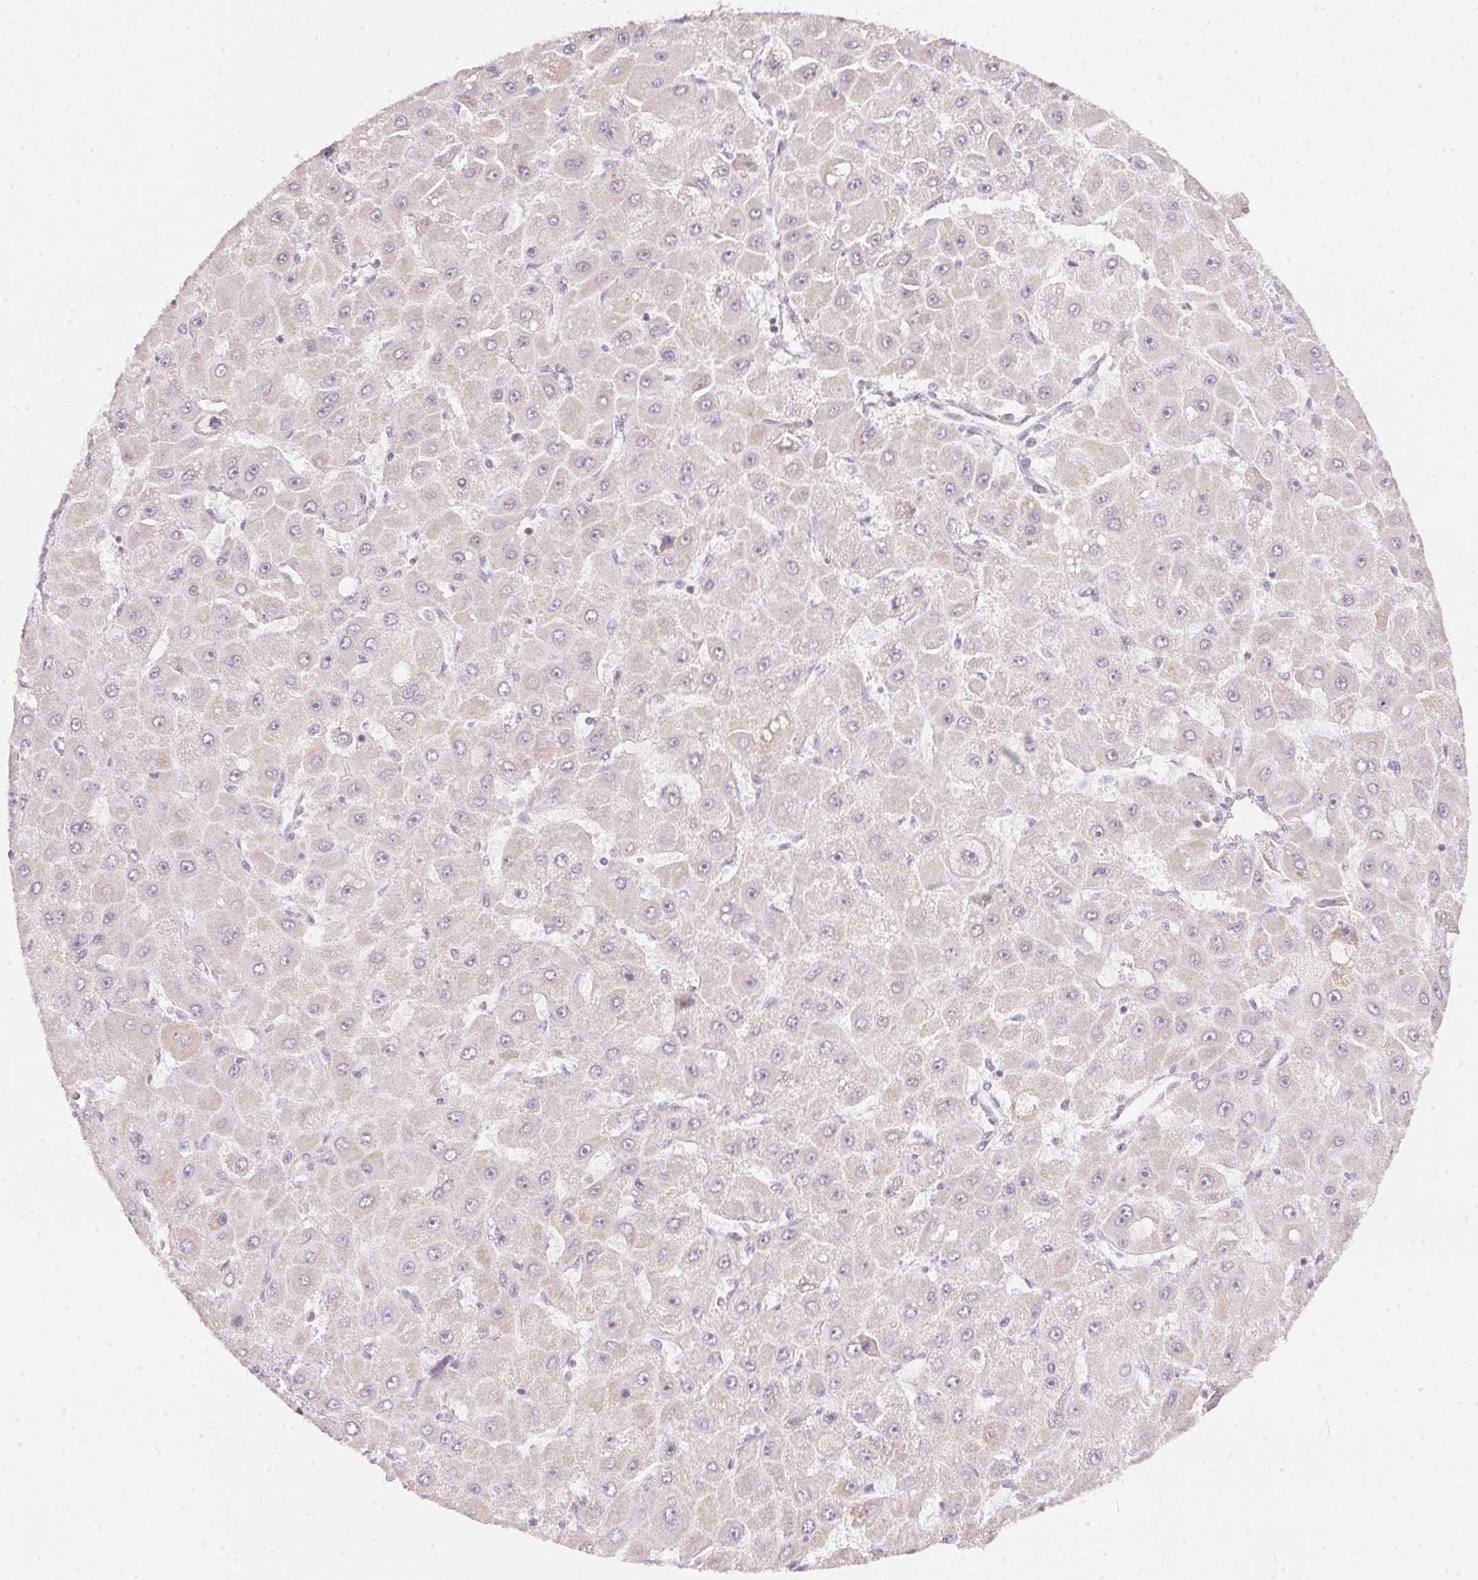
{"staining": {"intensity": "negative", "quantity": "none", "location": "none"}, "tissue": "liver cancer", "cell_type": "Tumor cells", "image_type": "cancer", "snomed": [{"axis": "morphology", "description": "Carcinoma, Hepatocellular, NOS"}, {"axis": "topography", "description": "Liver"}], "caption": "DAB immunohistochemical staining of human liver hepatocellular carcinoma exhibits no significant positivity in tumor cells.", "gene": "COQ7", "patient": {"sex": "female", "age": 25}}